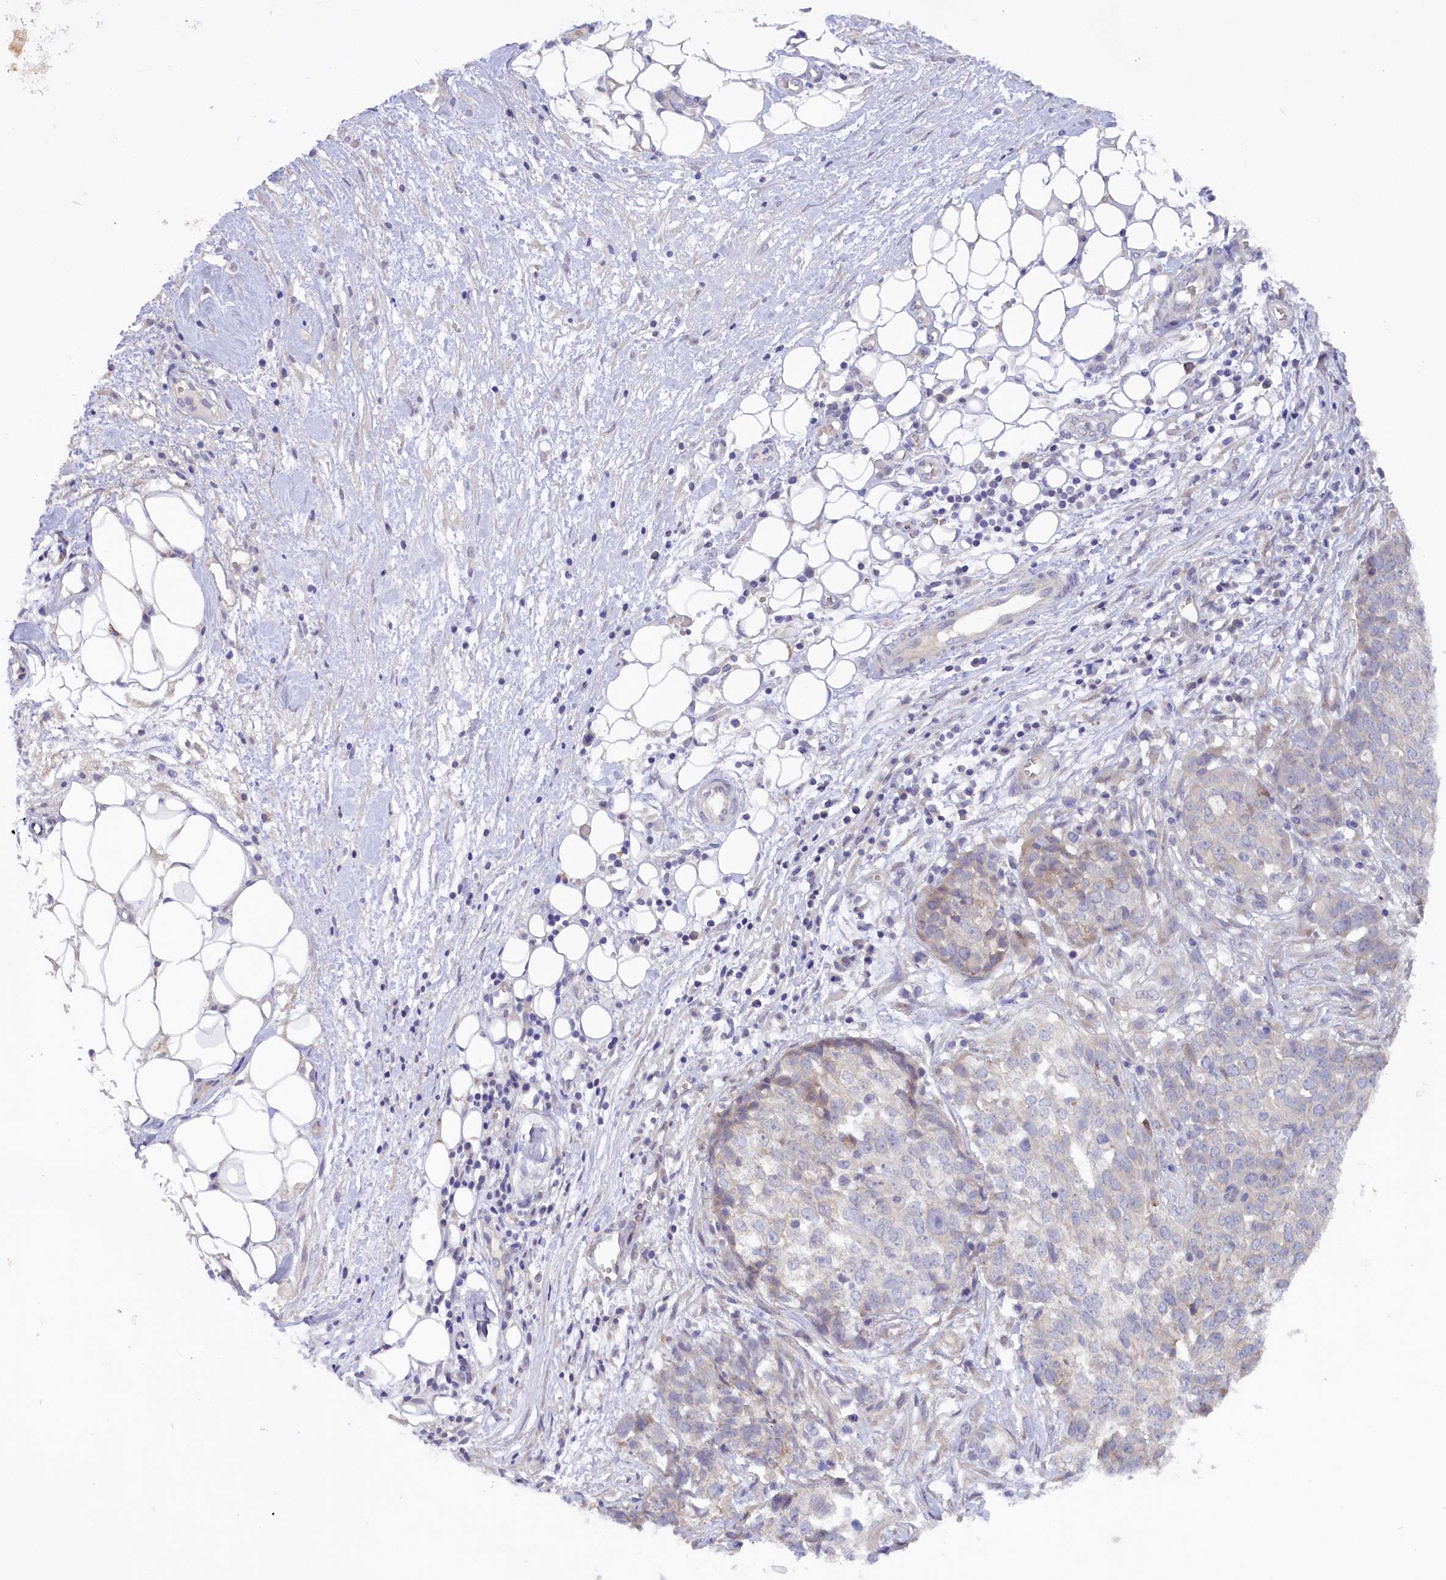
{"staining": {"intensity": "negative", "quantity": "none", "location": "none"}, "tissue": "ovarian cancer", "cell_type": "Tumor cells", "image_type": "cancer", "snomed": [{"axis": "morphology", "description": "Cystadenocarcinoma, serous, NOS"}, {"axis": "topography", "description": "Soft tissue"}, {"axis": "topography", "description": "Ovary"}], "caption": "A high-resolution photomicrograph shows IHC staining of ovarian cancer, which demonstrates no significant positivity in tumor cells.", "gene": "ZSWIM4", "patient": {"sex": "female", "age": 57}}